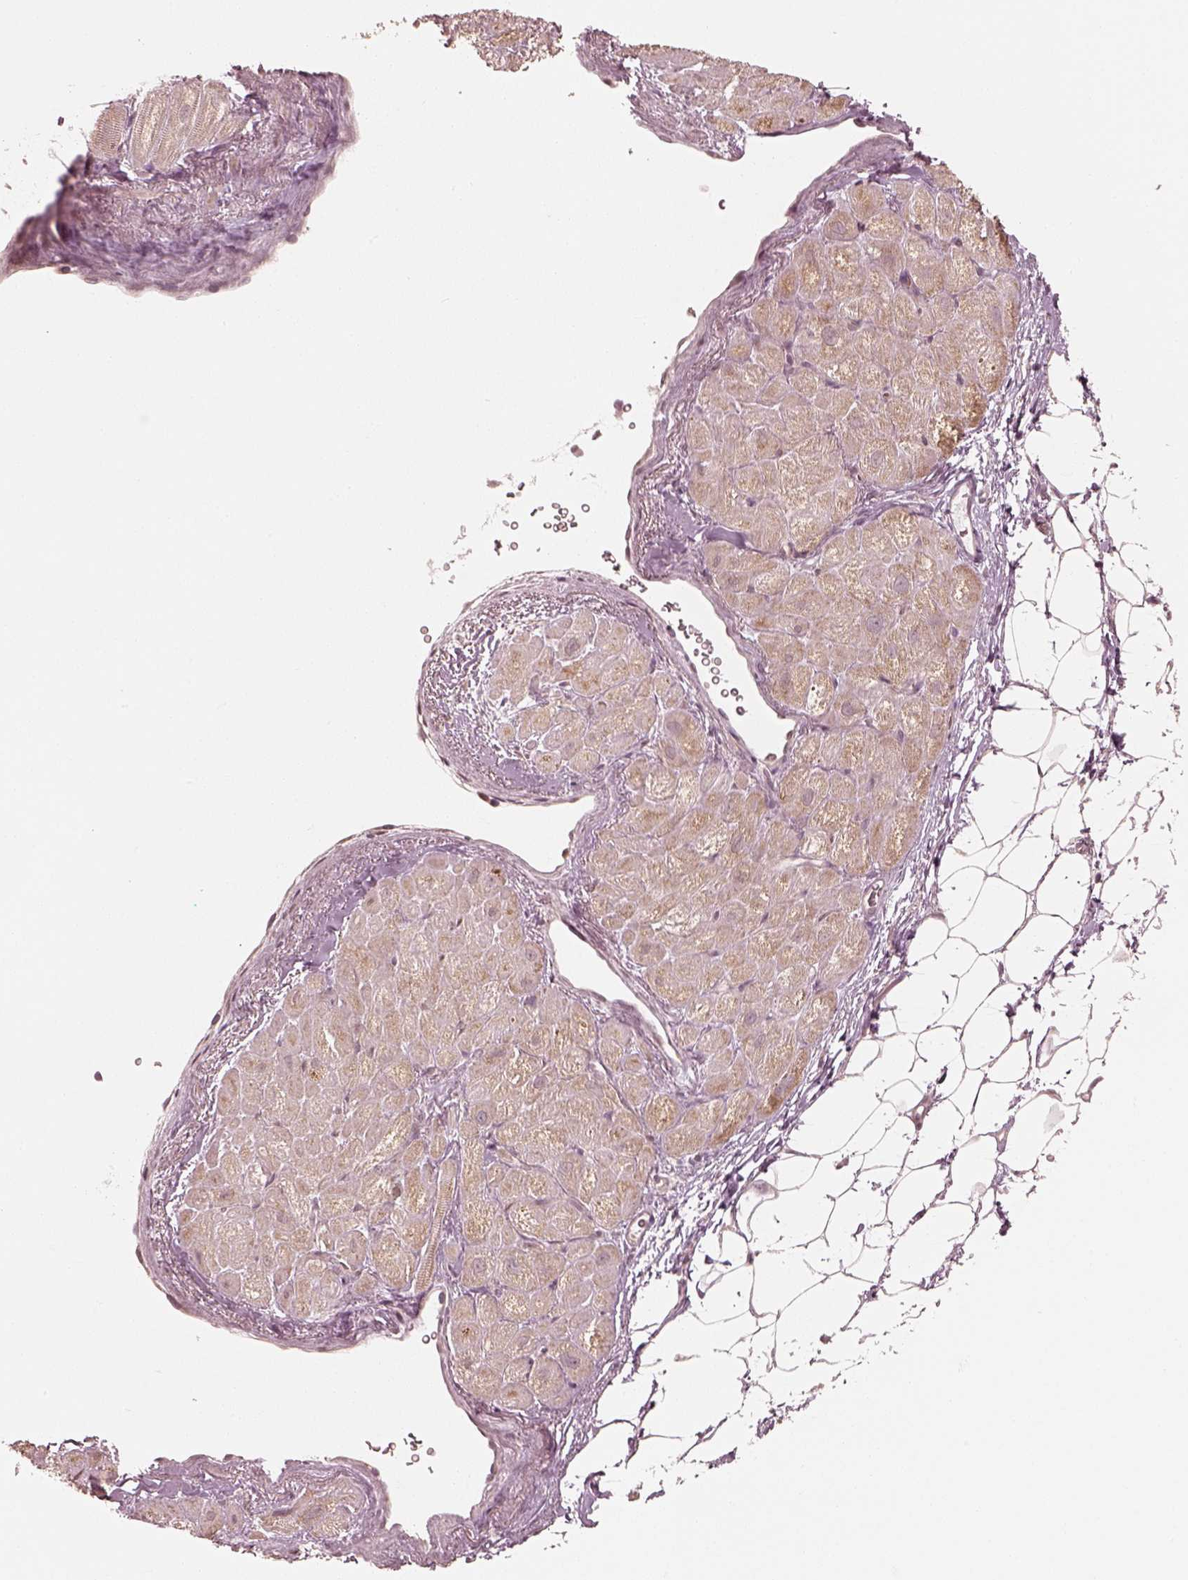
{"staining": {"intensity": "moderate", "quantity": "25%-75%", "location": "cytoplasmic/membranous"}, "tissue": "heart muscle", "cell_type": "Cardiomyocytes", "image_type": "normal", "snomed": [{"axis": "morphology", "description": "Normal tissue, NOS"}, {"axis": "topography", "description": "Heart"}], "caption": "Immunohistochemical staining of normal heart muscle exhibits moderate cytoplasmic/membranous protein expression in approximately 25%-75% of cardiomyocytes. (Brightfield microscopy of DAB IHC at high magnification).", "gene": "IQCB1", "patient": {"sex": "female", "age": 69}}